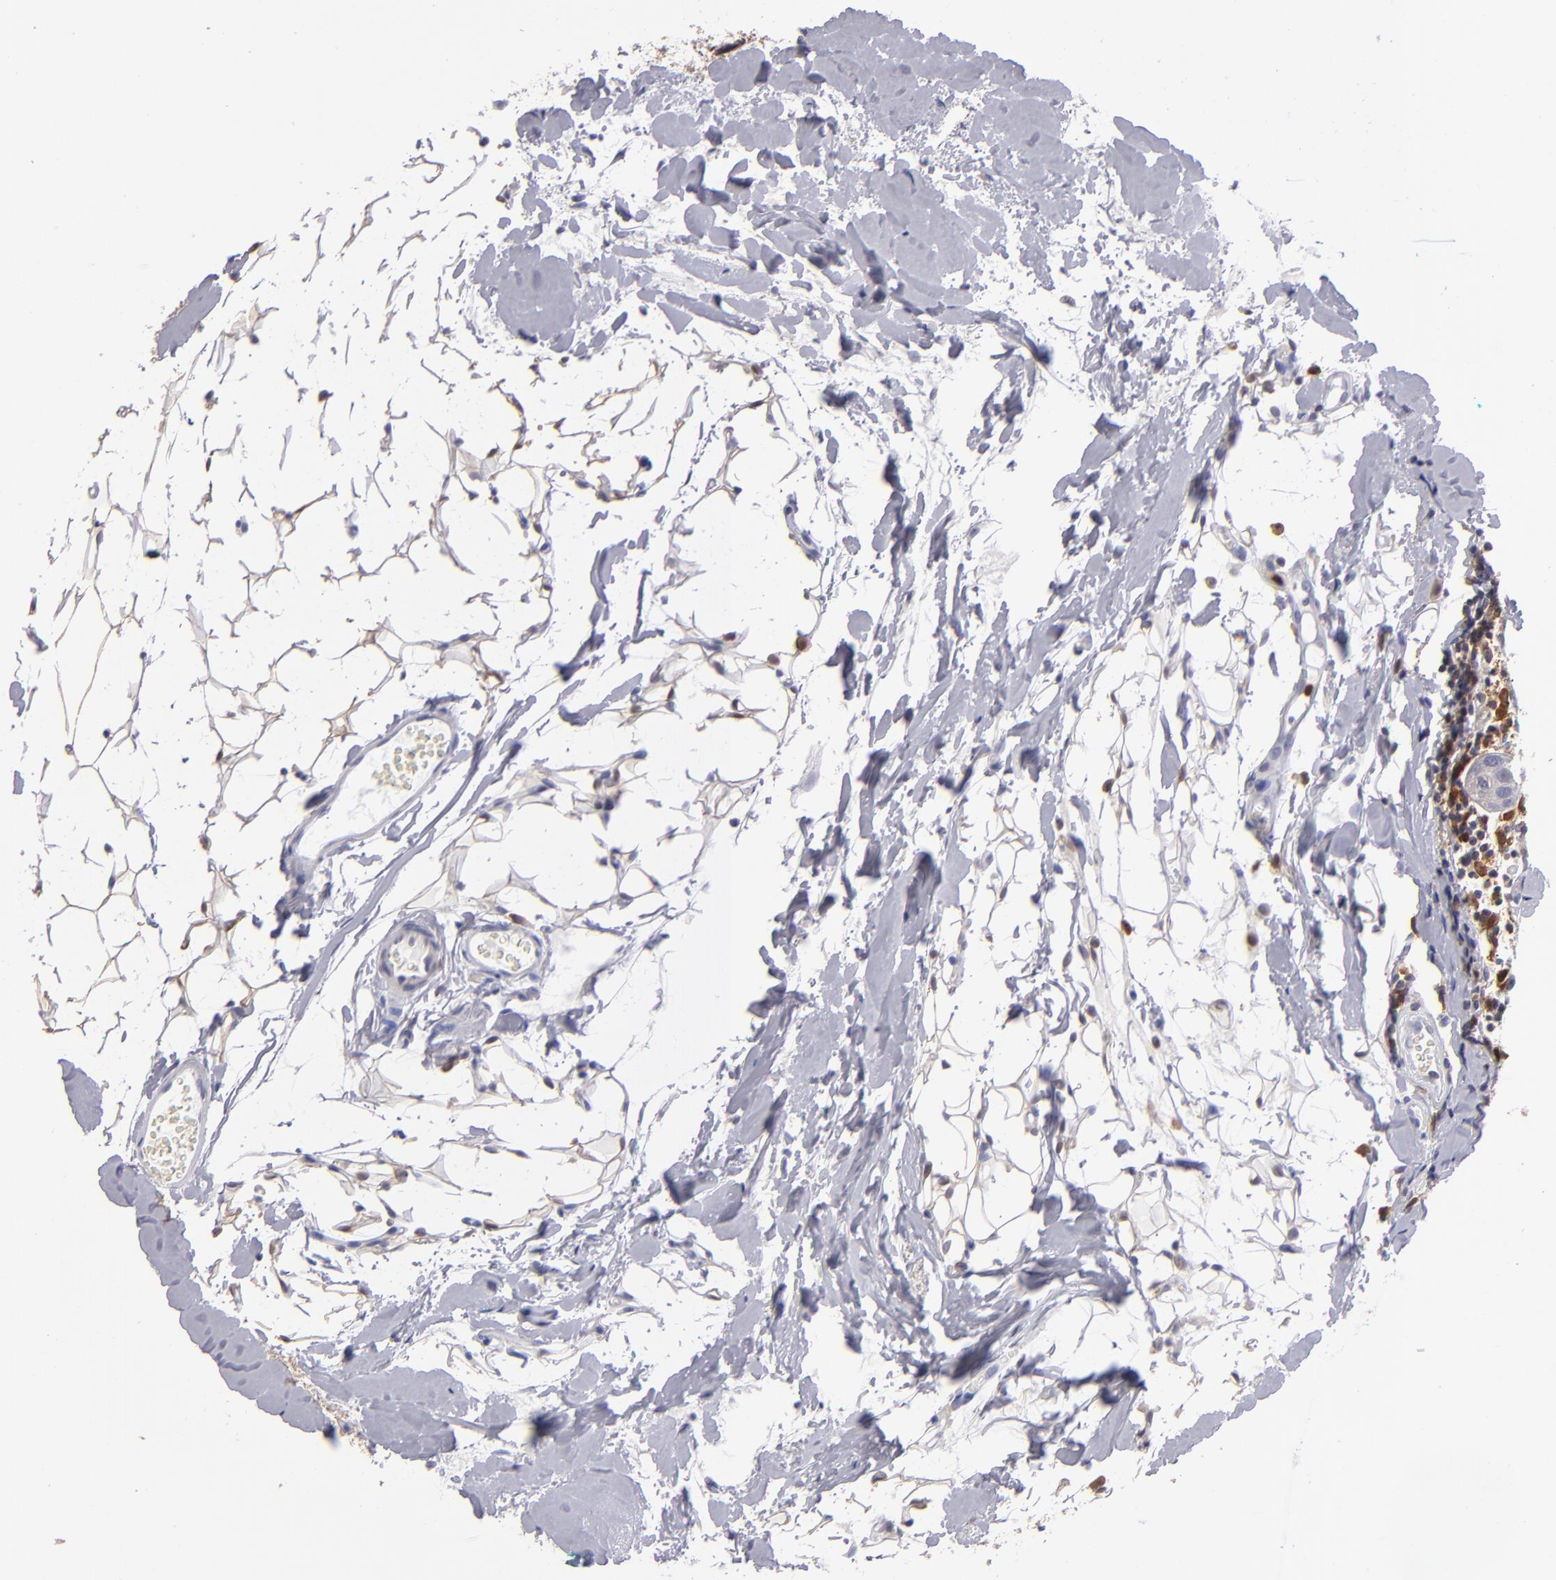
{"staining": {"intensity": "negative", "quantity": "none", "location": "none"}, "tissue": "breast cancer", "cell_type": "Tumor cells", "image_type": "cancer", "snomed": [{"axis": "morphology", "description": "Duct carcinoma"}, {"axis": "topography", "description": "Breast"}], "caption": "This histopathology image is of breast cancer (infiltrating ductal carcinoma) stained with immunohistochemistry to label a protein in brown with the nuclei are counter-stained blue. There is no staining in tumor cells.", "gene": "PRKCD", "patient": {"sex": "female", "age": 24}}